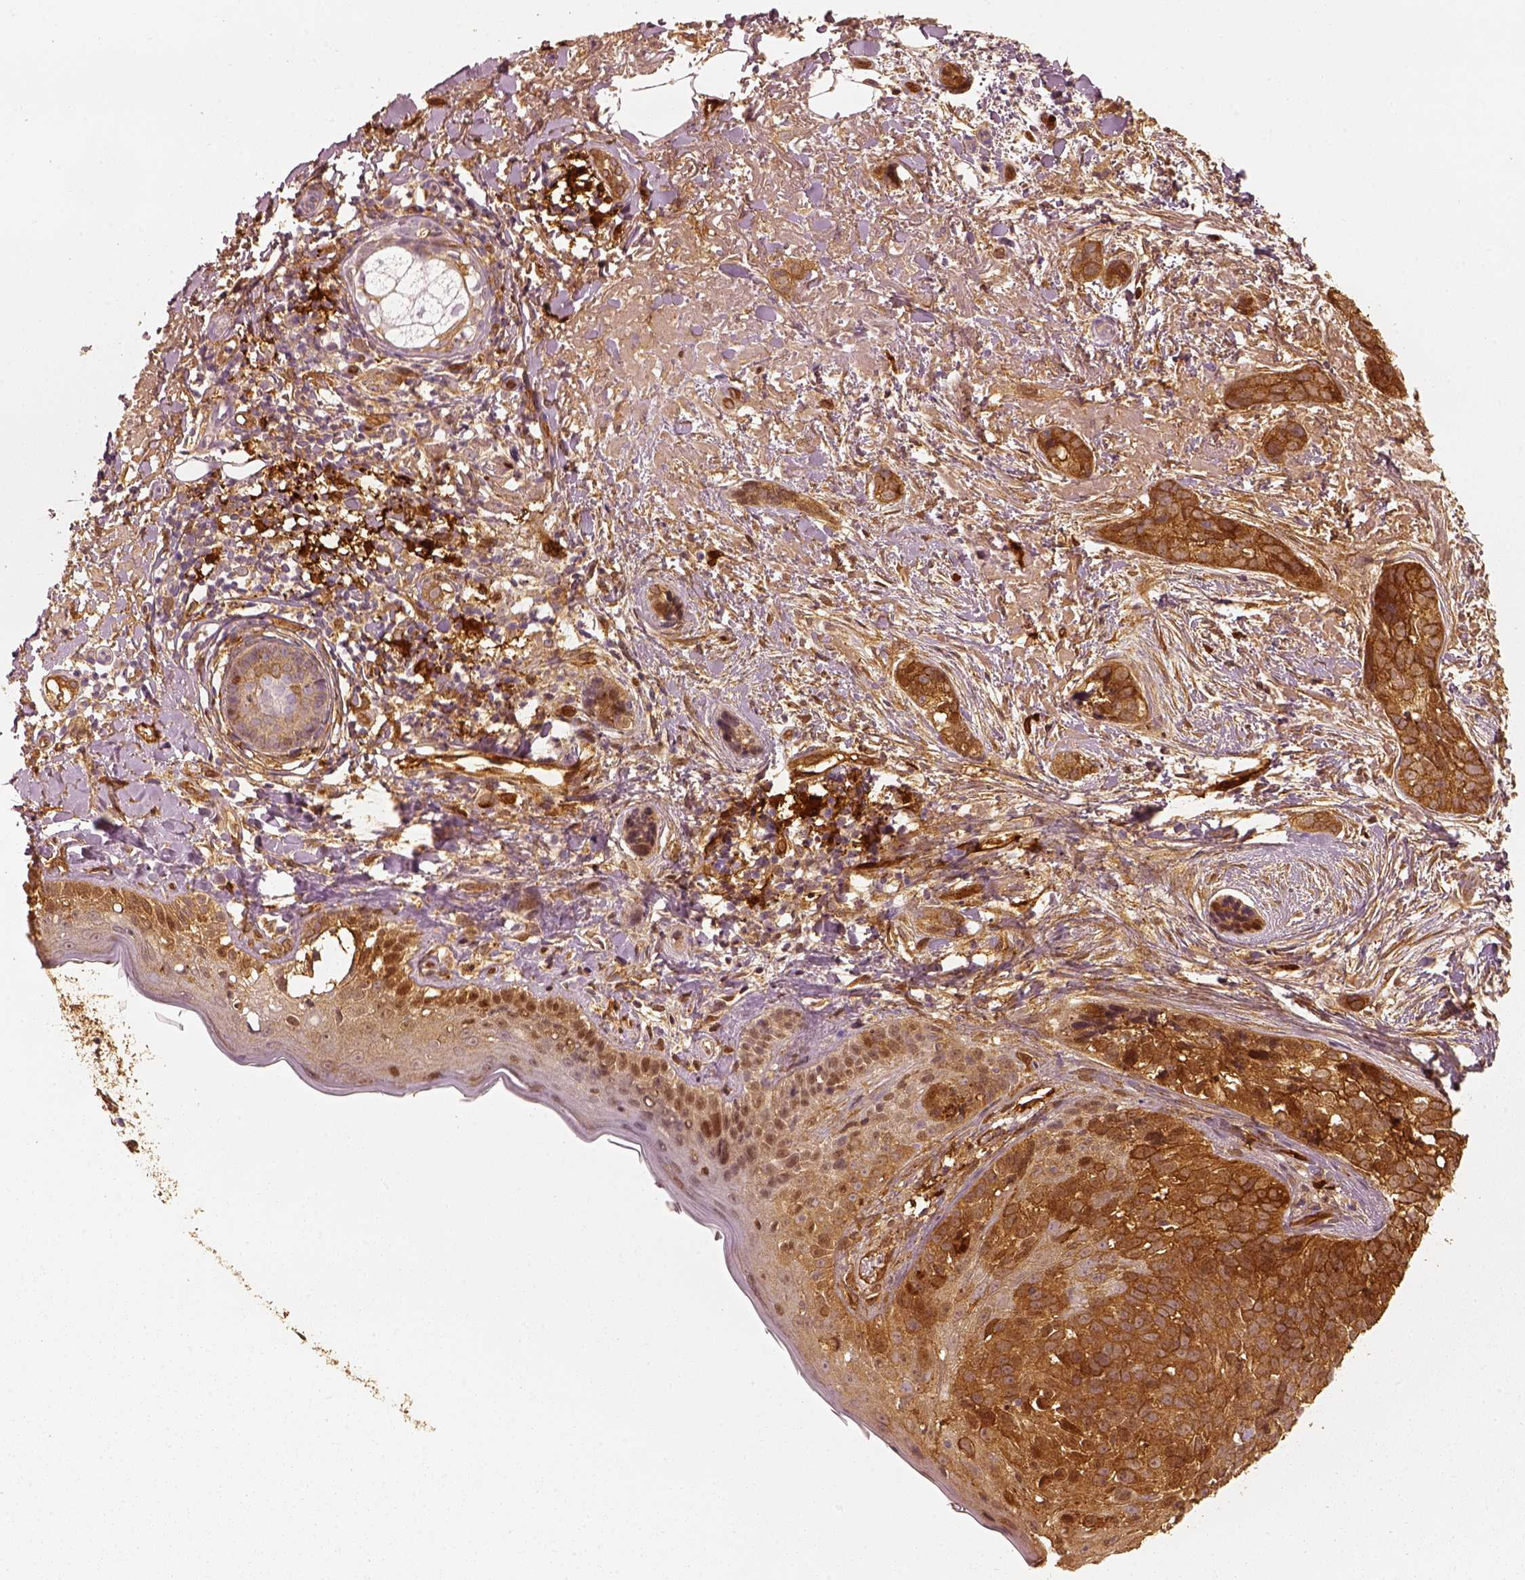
{"staining": {"intensity": "strong", "quantity": ">75%", "location": "cytoplasmic/membranous"}, "tissue": "skin cancer", "cell_type": "Tumor cells", "image_type": "cancer", "snomed": [{"axis": "morphology", "description": "Basal cell carcinoma"}, {"axis": "topography", "description": "Skin"}], "caption": "The image reveals staining of basal cell carcinoma (skin), revealing strong cytoplasmic/membranous protein staining (brown color) within tumor cells.", "gene": "FSCN1", "patient": {"sex": "male", "age": 87}}